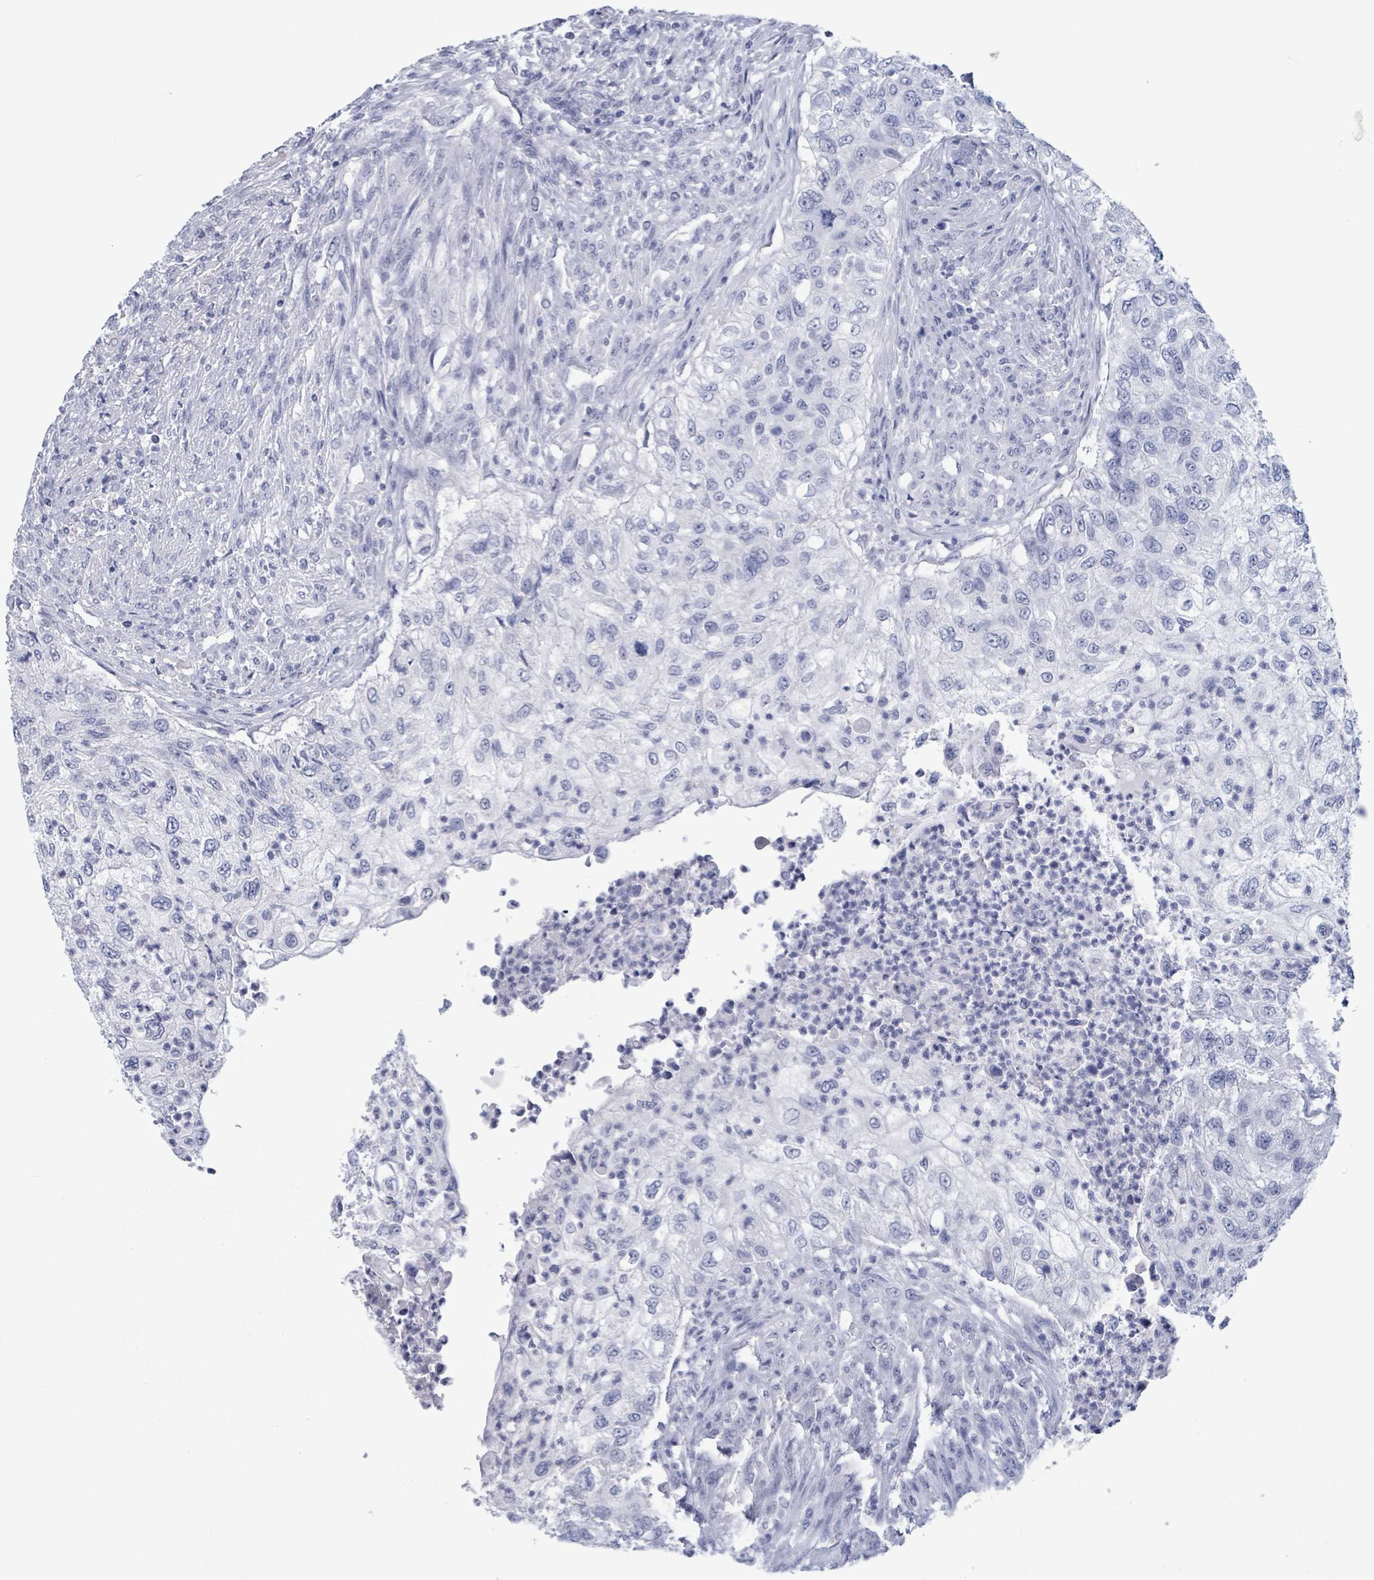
{"staining": {"intensity": "negative", "quantity": "none", "location": "none"}, "tissue": "urothelial cancer", "cell_type": "Tumor cells", "image_type": "cancer", "snomed": [{"axis": "morphology", "description": "Urothelial carcinoma, High grade"}, {"axis": "topography", "description": "Urinary bladder"}], "caption": "This is an IHC image of high-grade urothelial carcinoma. There is no expression in tumor cells.", "gene": "NKX2-1", "patient": {"sex": "female", "age": 60}}